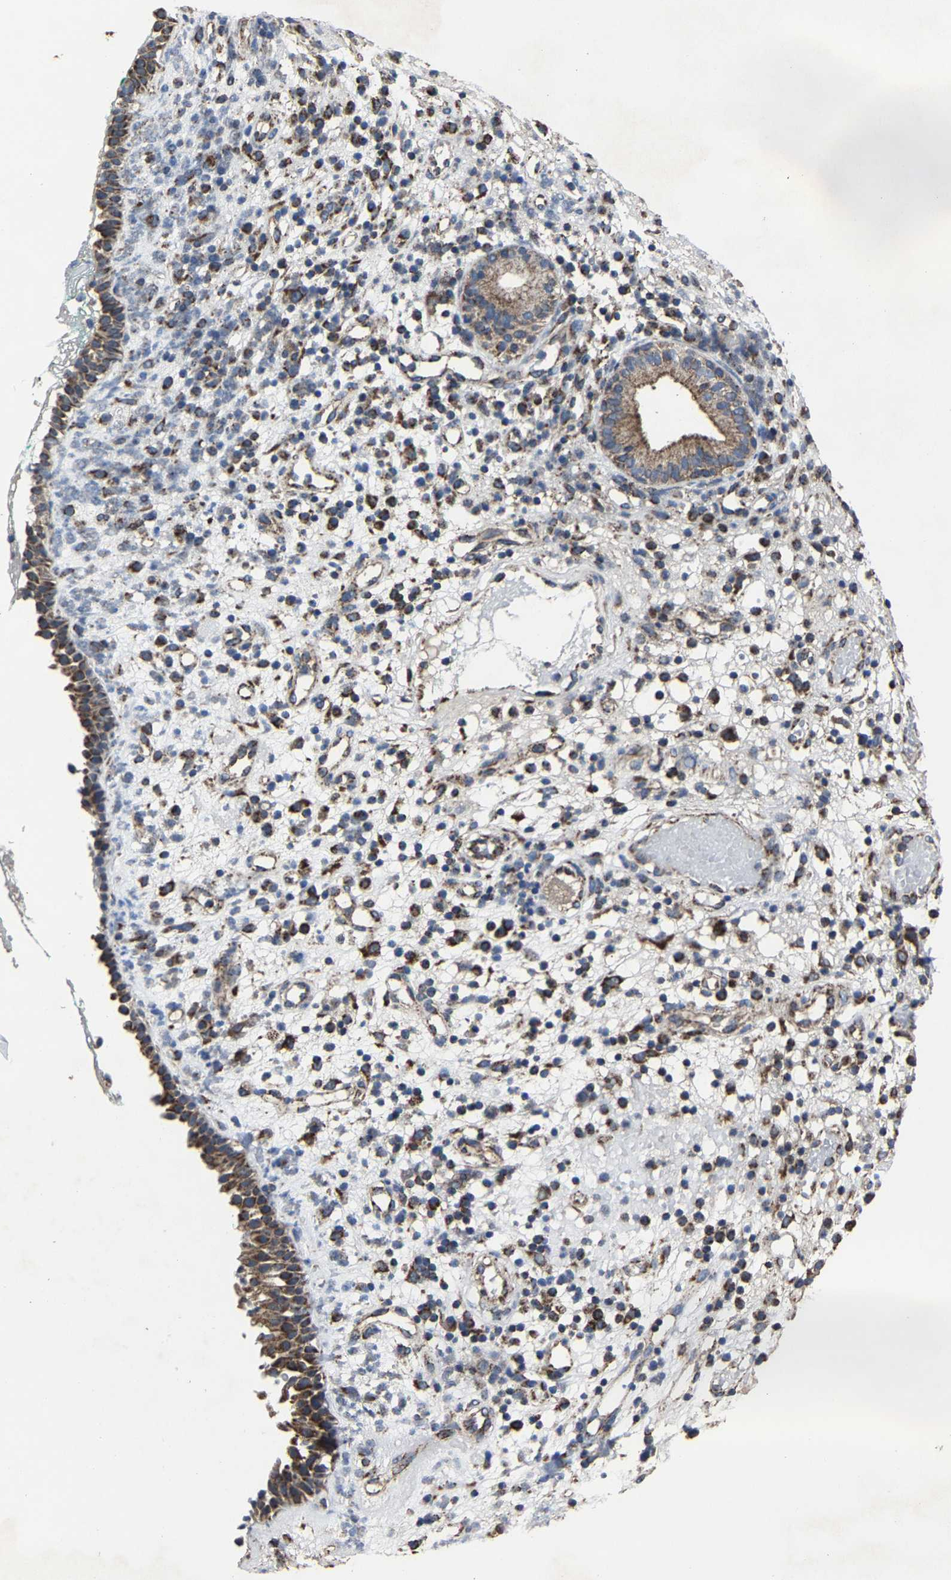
{"staining": {"intensity": "moderate", "quantity": ">75%", "location": "cytoplasmic/membranous"}, "tissue": "nasopharynx", "cell_type": "Respiratory epithelial cells", "image_type": "normal", "snomed": [{"axis": "morphology", "description": "Normal tissue, NOS"}, {"axis": "morphology", "description": "Basal cell carcinoma"}, {"axis": "topography", "description": "Cartilage tissue"}, {"axis": "topography", "description": "Nasopharynx"}, {"axis": "topography", "description": "Oral tissue"}], "caption": "The histopathology image shows immunohistochemical staining of unremarkable nasopharynx. There is moderate cytoplasmic/membranous expression is appreciated in about >75% of respiratory epithelial cells. Ihc stains the protein in brown and the nuclei are stained blue.", "gene": "NDUFV3", "patient": {"sex": "female", "age": 77}}